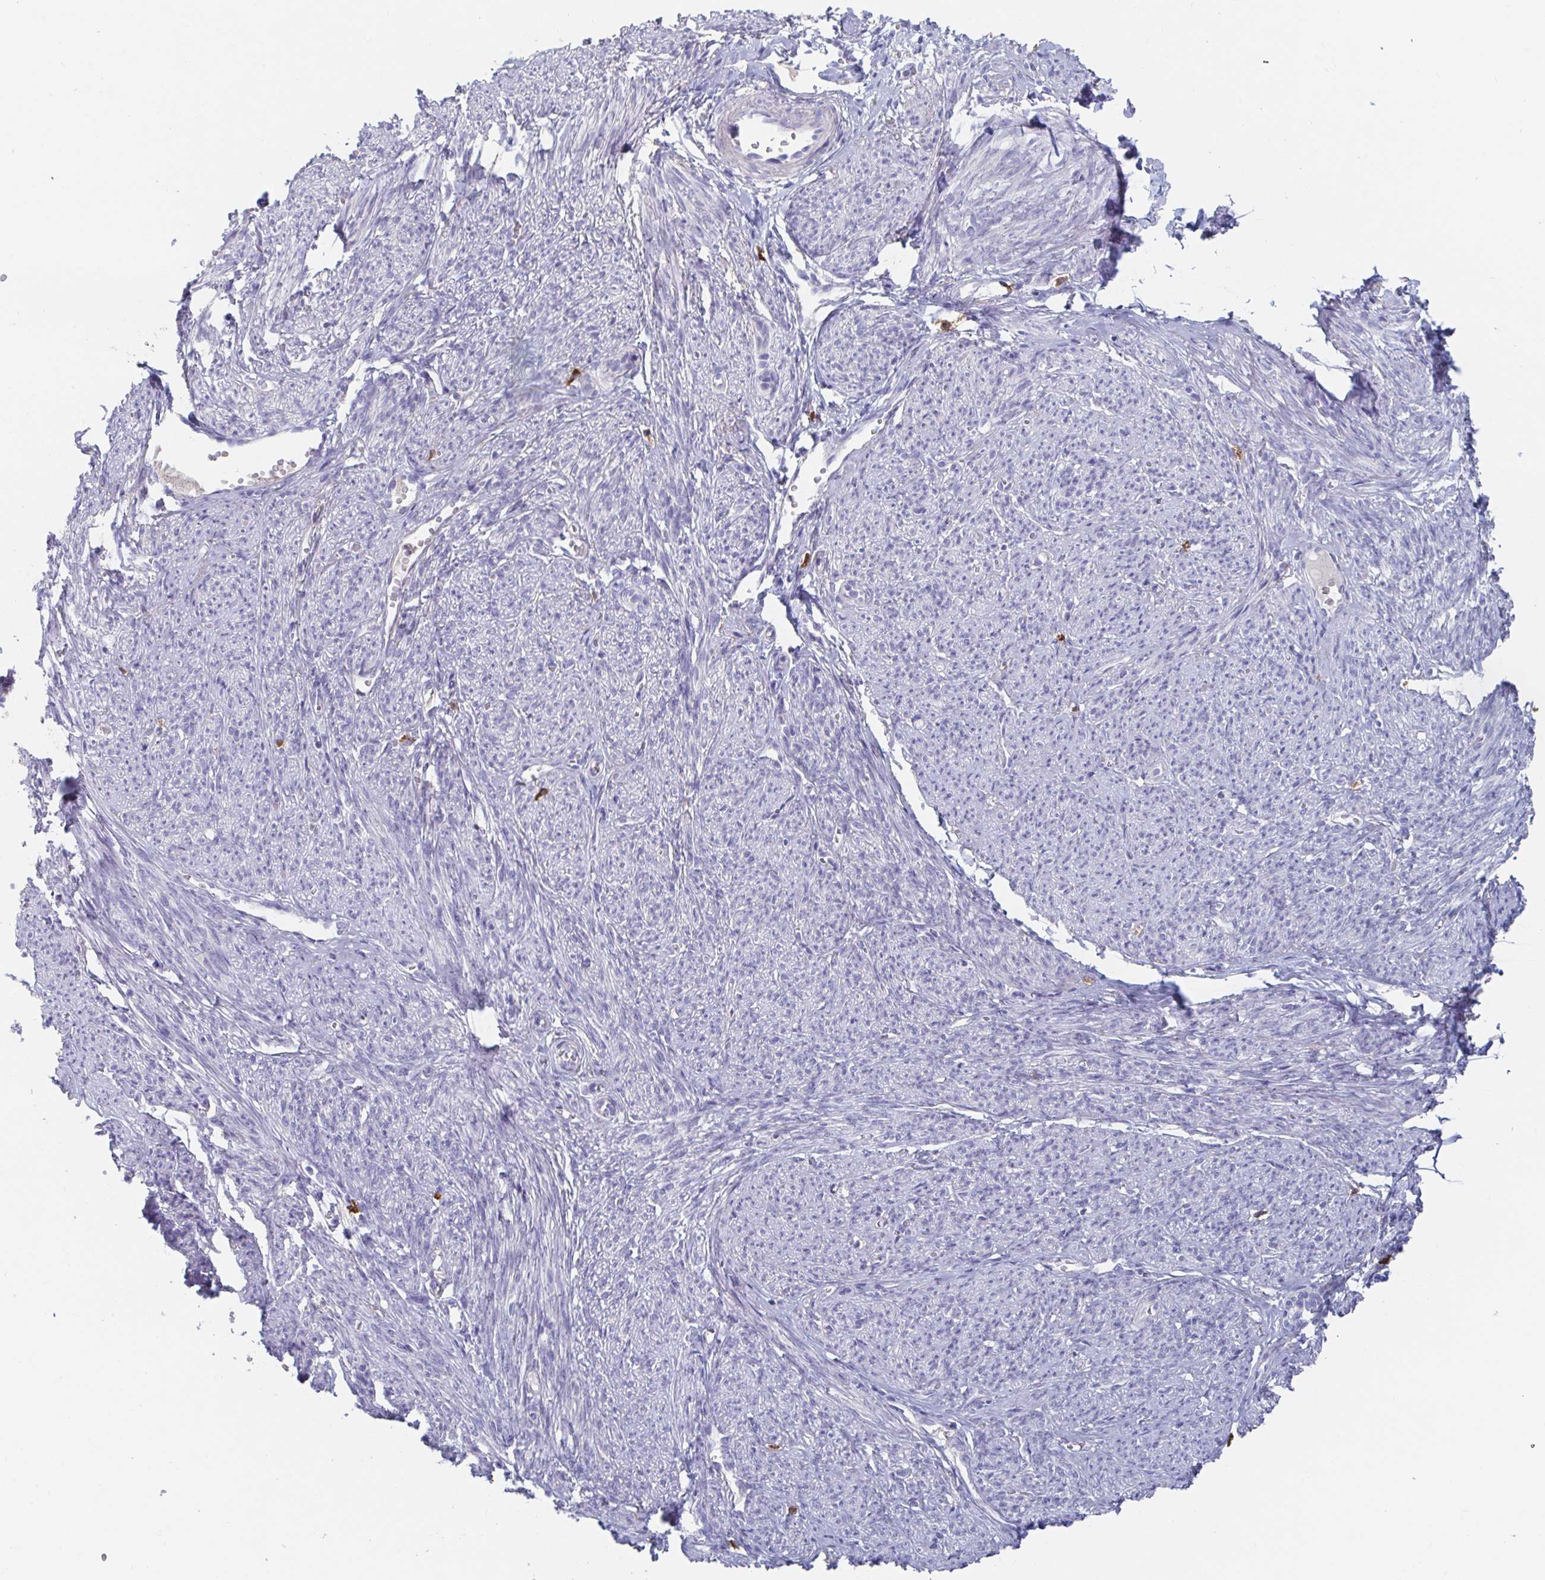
{"staining": {"intensity": "negative", "quantity": "none", "location": "none"}, "tissue": "smooth muscle", "cell_type": "Smooth muscle cells", "image_type": "normal", "snomed": [{"axis": "morphology", "description": "Normal tissue, NOS"}, {"axis": "topography", "description": "Smooth muscle"}], "caption": "High magnification brightfield microscopy of benign smooth muscle stained with DAB (3,3'-diaminobenzidine) (brown) and counterstained with hematoxylin (blue): smooth muscle cells show no significant staining. The staining was performed using DAB (3,3'-diaminobenzidine) to visualize the protein expression in brown, while the nuclei were stained in blue with hematoxylin (Magnification: 20x).", "gene": "KCNK5", "patient": {"sex": "female", "age": 65}}